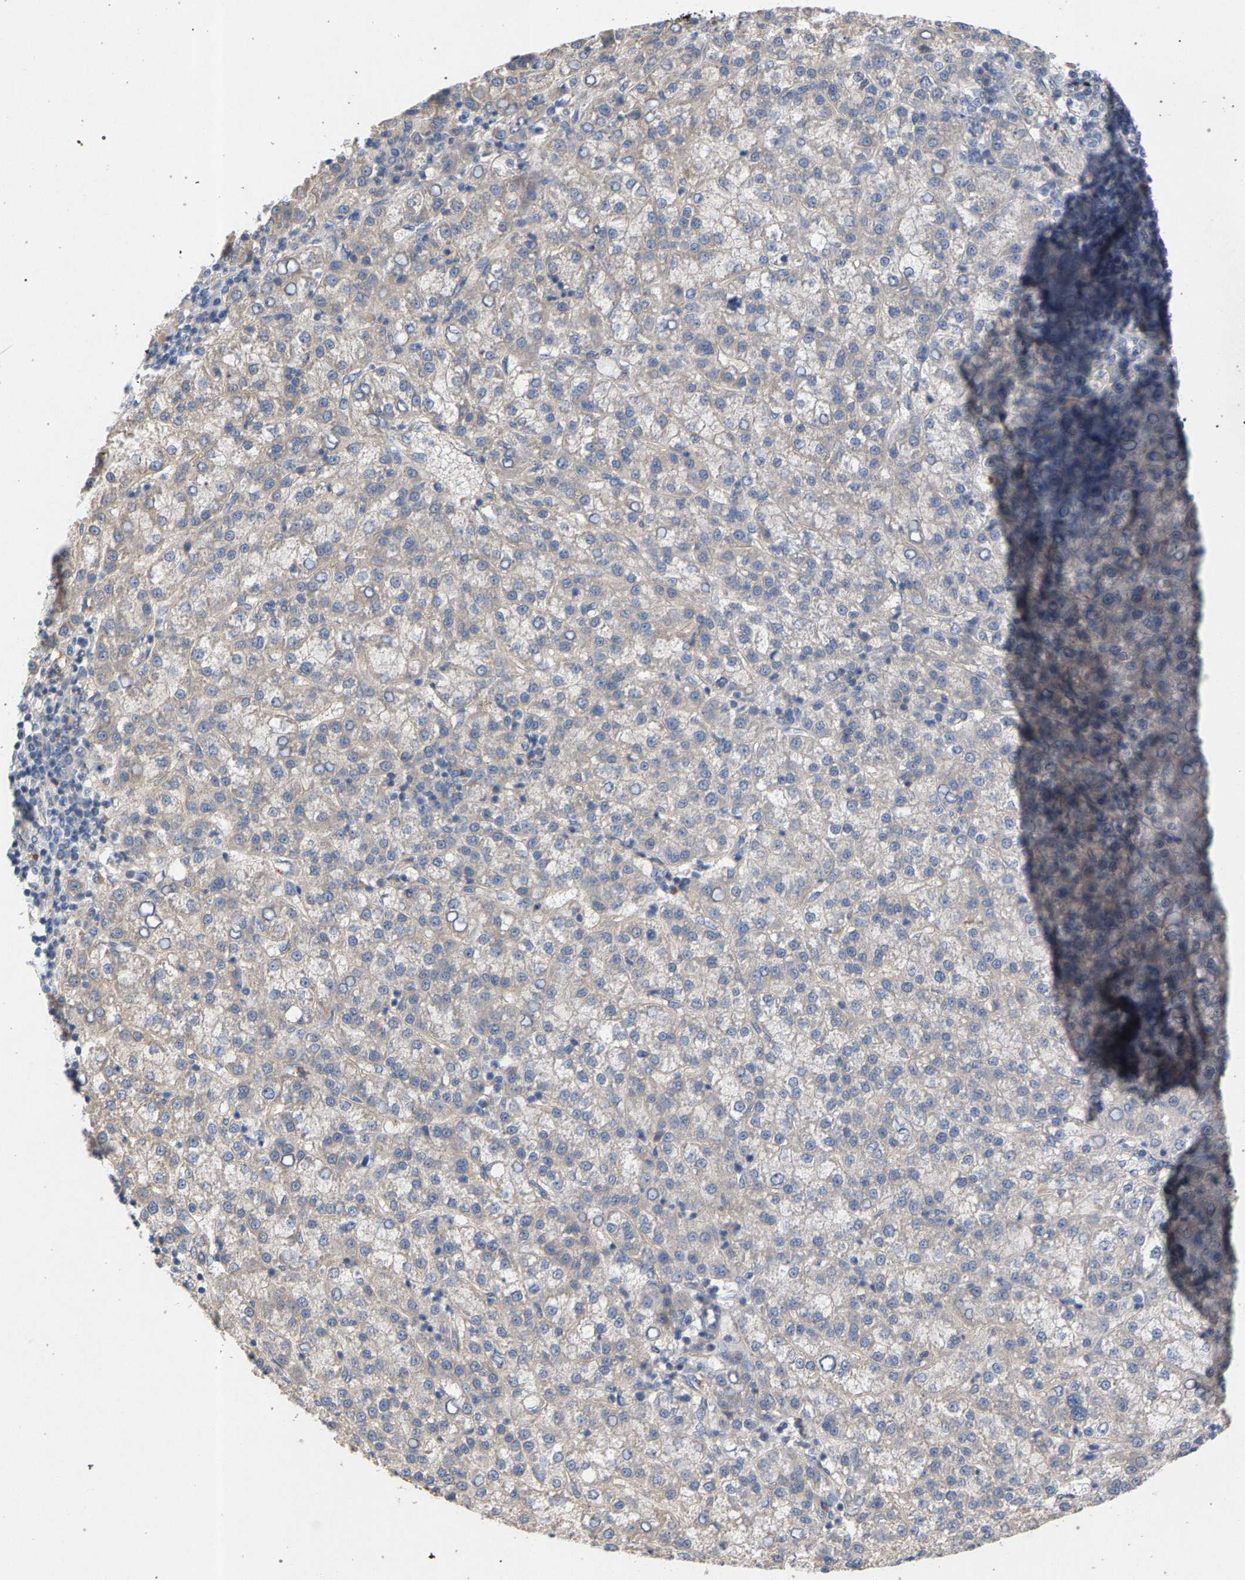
{"staining": {"intensity": "negative", "quantity": "none", "location": "none"}, "tissue": "liver cancer", "cell_type": "Tumor cells", "image_type": "cancer", "snomed": [{"axis": "morphology", "description": "Carcinoma, Hepatocellular, NOS"}, {"axis": "topography", "description": "Liver"}], "caption": "A photomicrograph of human hepatocellular carcinoma (liver) is negative for staining in tumor cells.", "gene": "MAMDC2", "patient": {"sex": "female", "age": 58}}